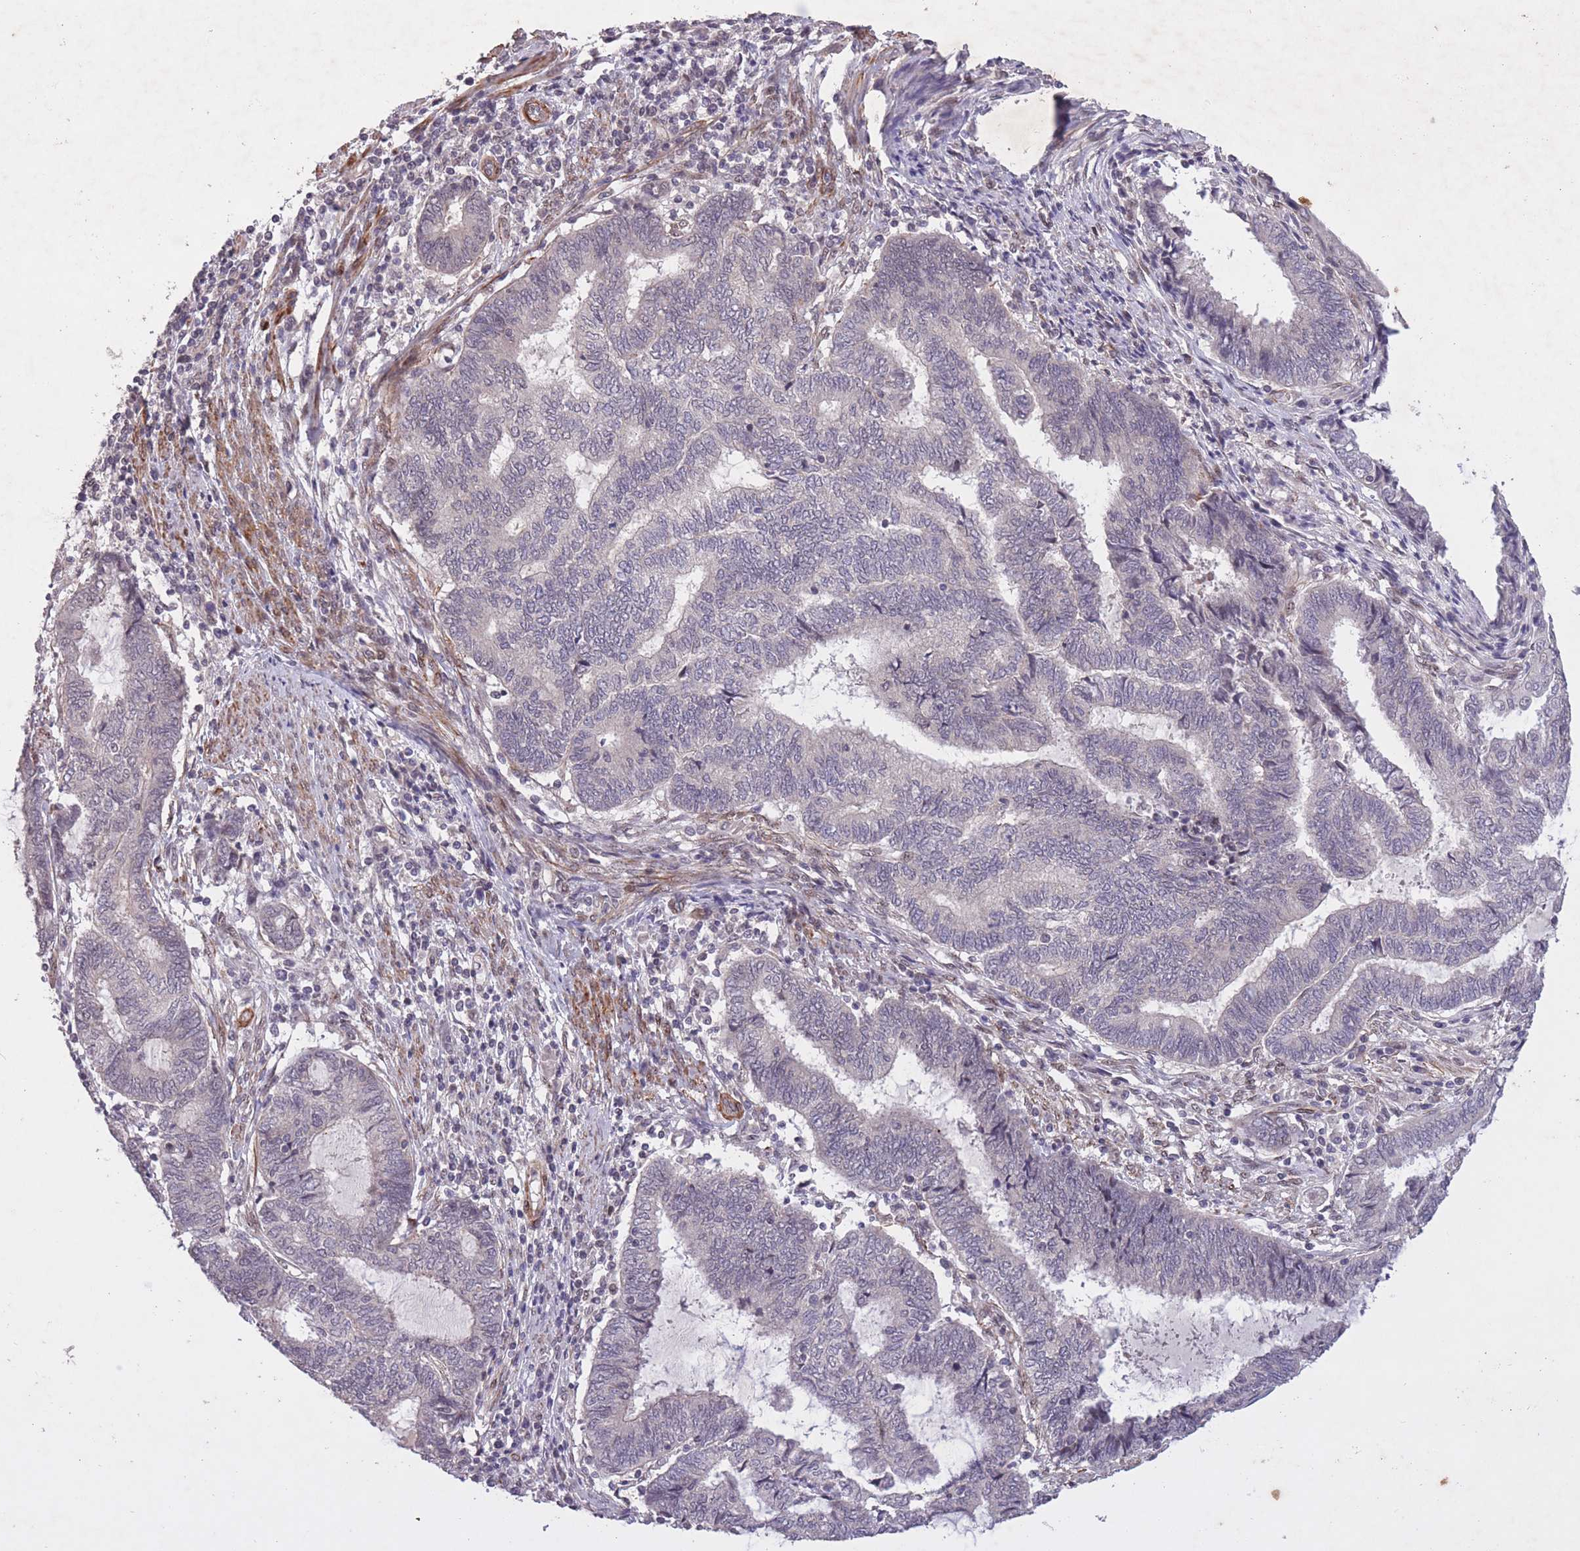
{"staining": {"intensity": "negative", "quantity": "none", "location": "none"}, "tissue": "endometrial cancer", "cell_type": "Tumor cells", "image_type": "cancer", "snomed": [{"axis": "morphology", "description": "Adenocarcinoma, NOS"}, {"axis": "topography", "description": "Uterus"}, {"axis": "topography", "description": "Endometrium"}], "caption": "The photomicrograph shows no staining of tumor cells in endometrial cancer (adenocarcinoma).", "gene": "CBX6", "patient": {"sex": "female", "age": 70}}